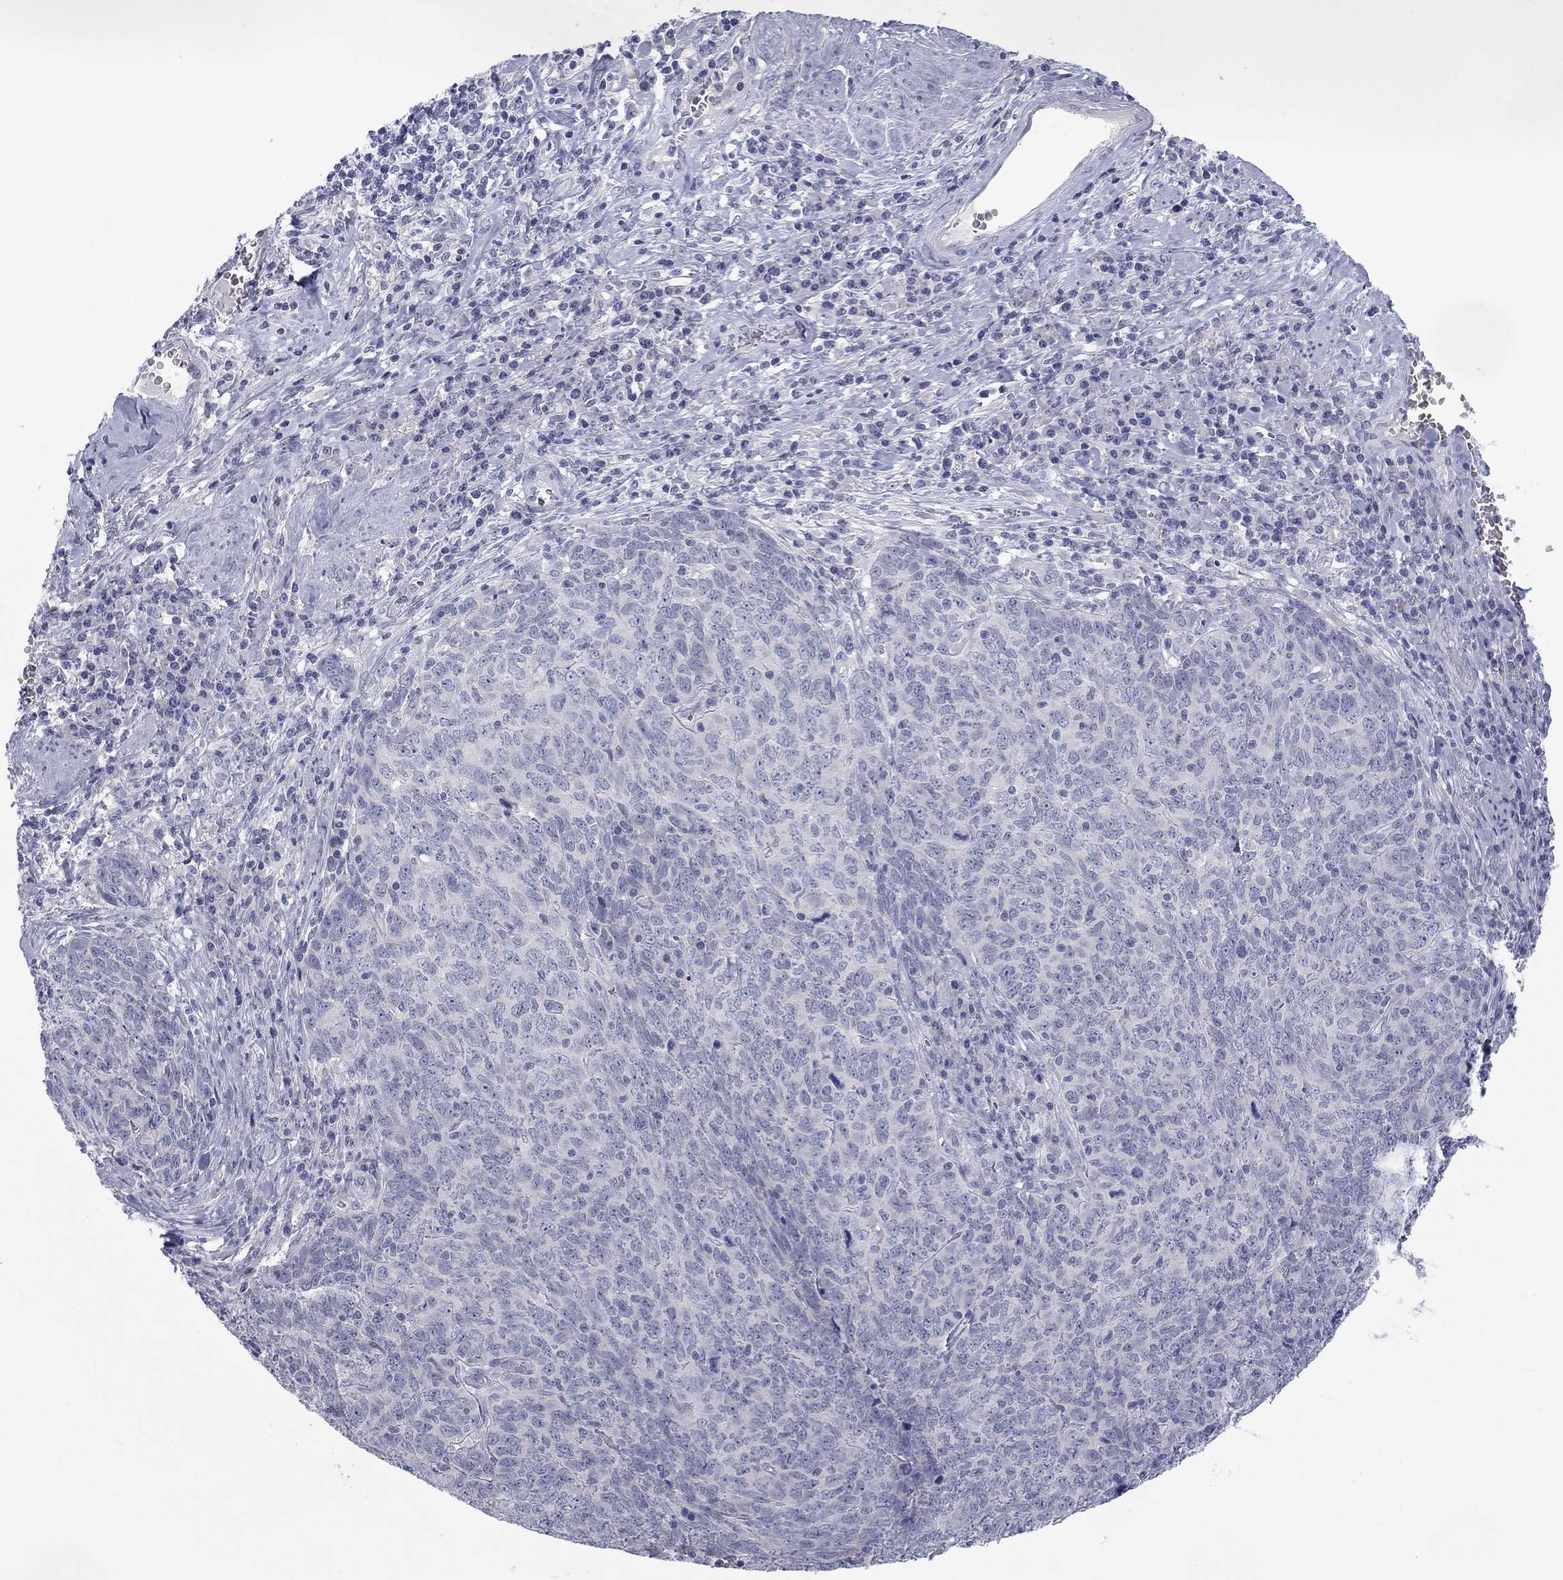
{"staining": {"intensity": "negative", "quantity": "none", "location": "none"}, "tissue": "skin cancer", "cell_type": "Tumor cells", "image_type": "cancer", "snomed": [{"axis": "morphology", "description": "Squamous cell carcinoma, NOS"}, {"axis": "topography", "description": "Skin"}, {"axis": "topography", "description": "Anal"}], "caption": "Immunohistochemical staining of human squamous cell carcinoma (skin) exhibits no significant expression in tumor cells.", "gene": "CALB1", "patient": {"sex": "female", "age": 51}}